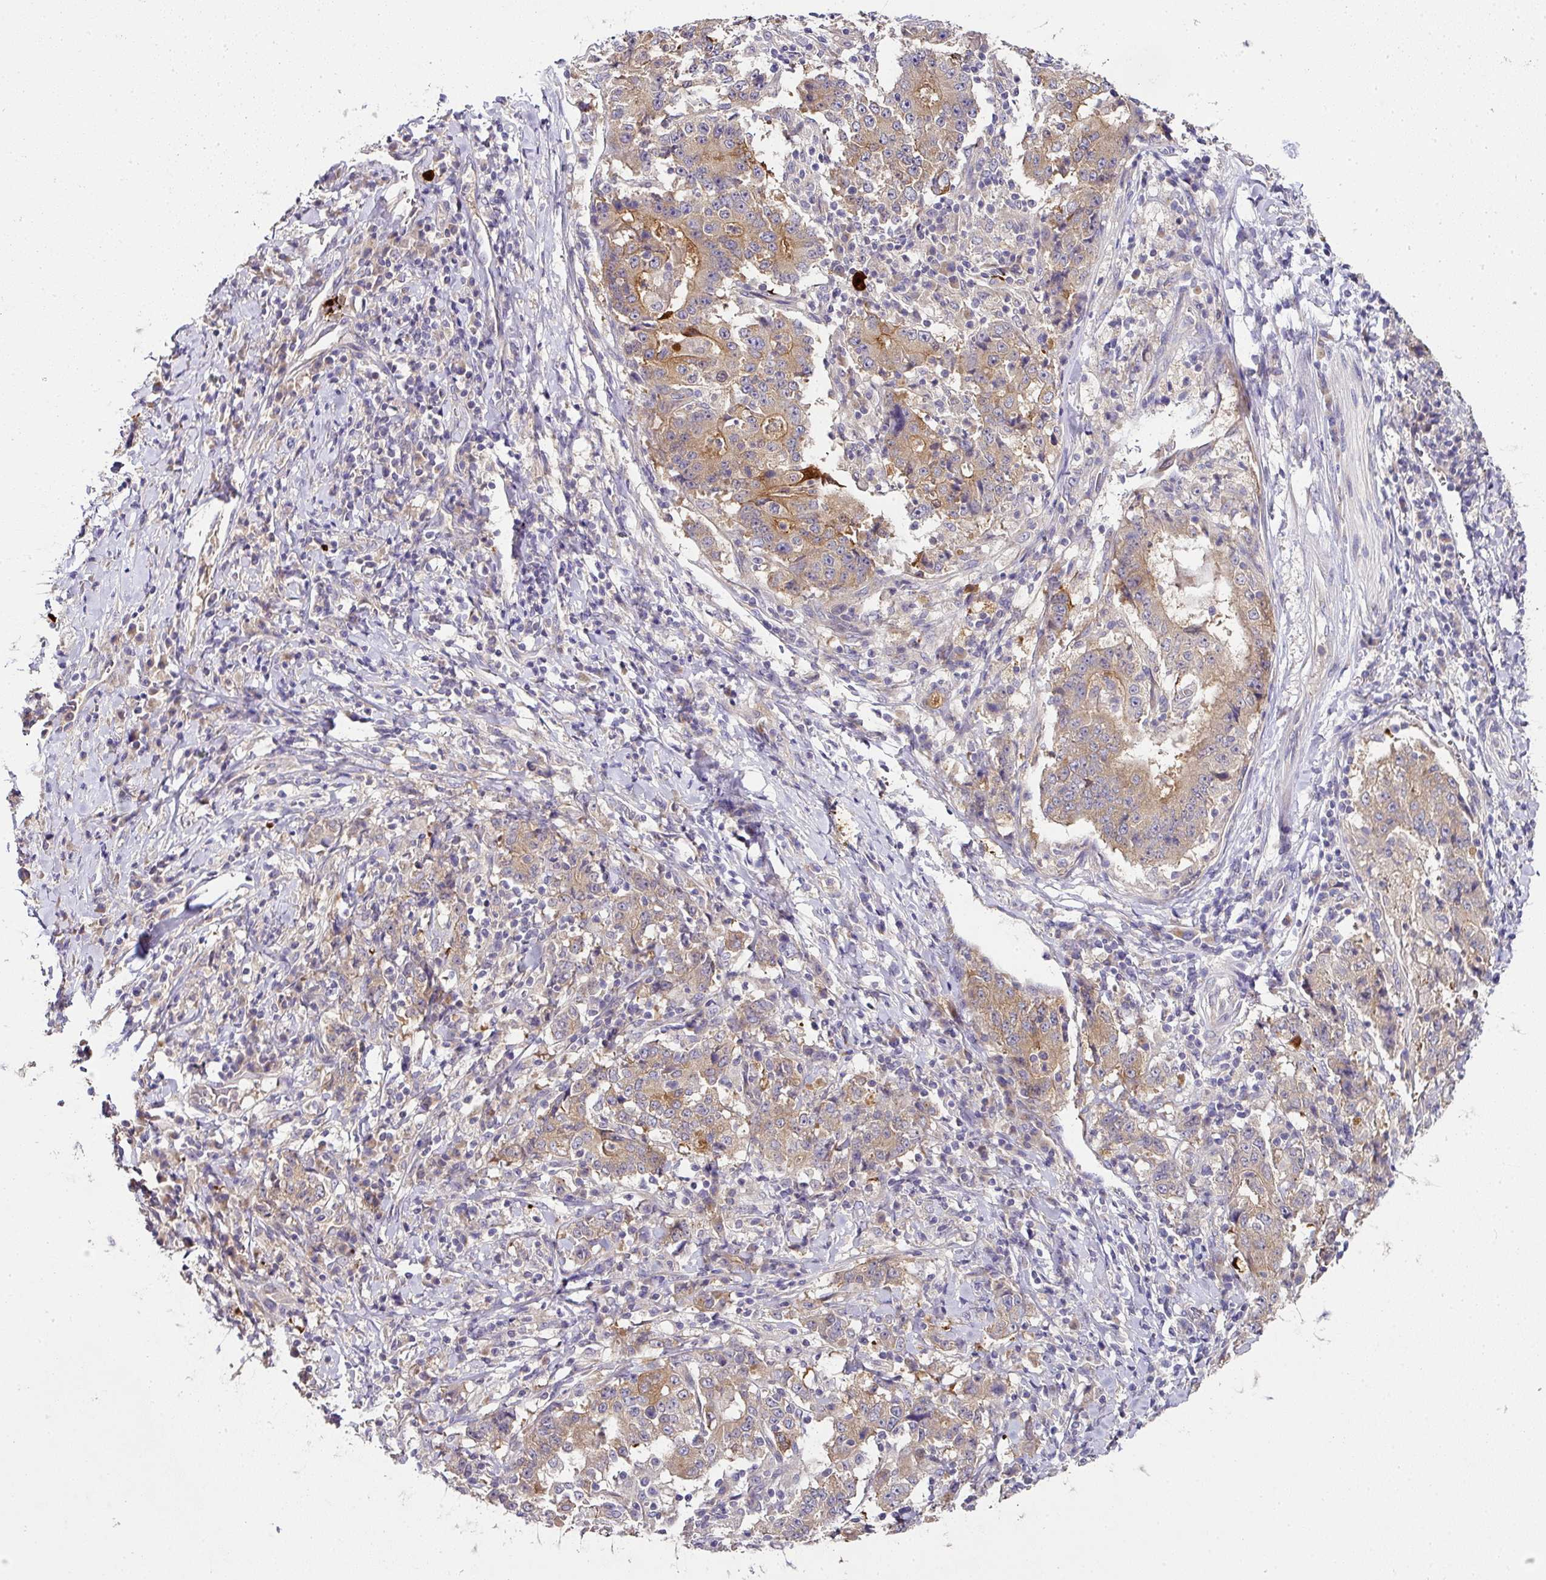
{"staining": {"intensity": "strong", "quantity": "25%-75%", "location": "cytoplasmic/membranous"}, "tissue": "stomach cancer", "cell_type": "Tumor cells", "image_type": "cancer", "snomed": [{"axis": "morphology", "description": "Normal tissue, NOS"}, {"axis": "morphology", "description": "Adenocarcinoma, NOS"}, {"axis": "topography", "description": "Stomach, upper"}, {"axis": "topography", "description": "Stomach"}], "caption": "High-magnification brightfield microscopy of adenocarcinoma (stomach) stained with DAB (3,3'-diaminobenzidine) (brown) and counterstained with hematoxylin (blue). tumor cells exhibit strong cytoplasmic/membranous positivity is appreciated in approximately25%-75% of cells.", "gene": "SKIC2", "patient": {"sex": "male", "age": 59}}